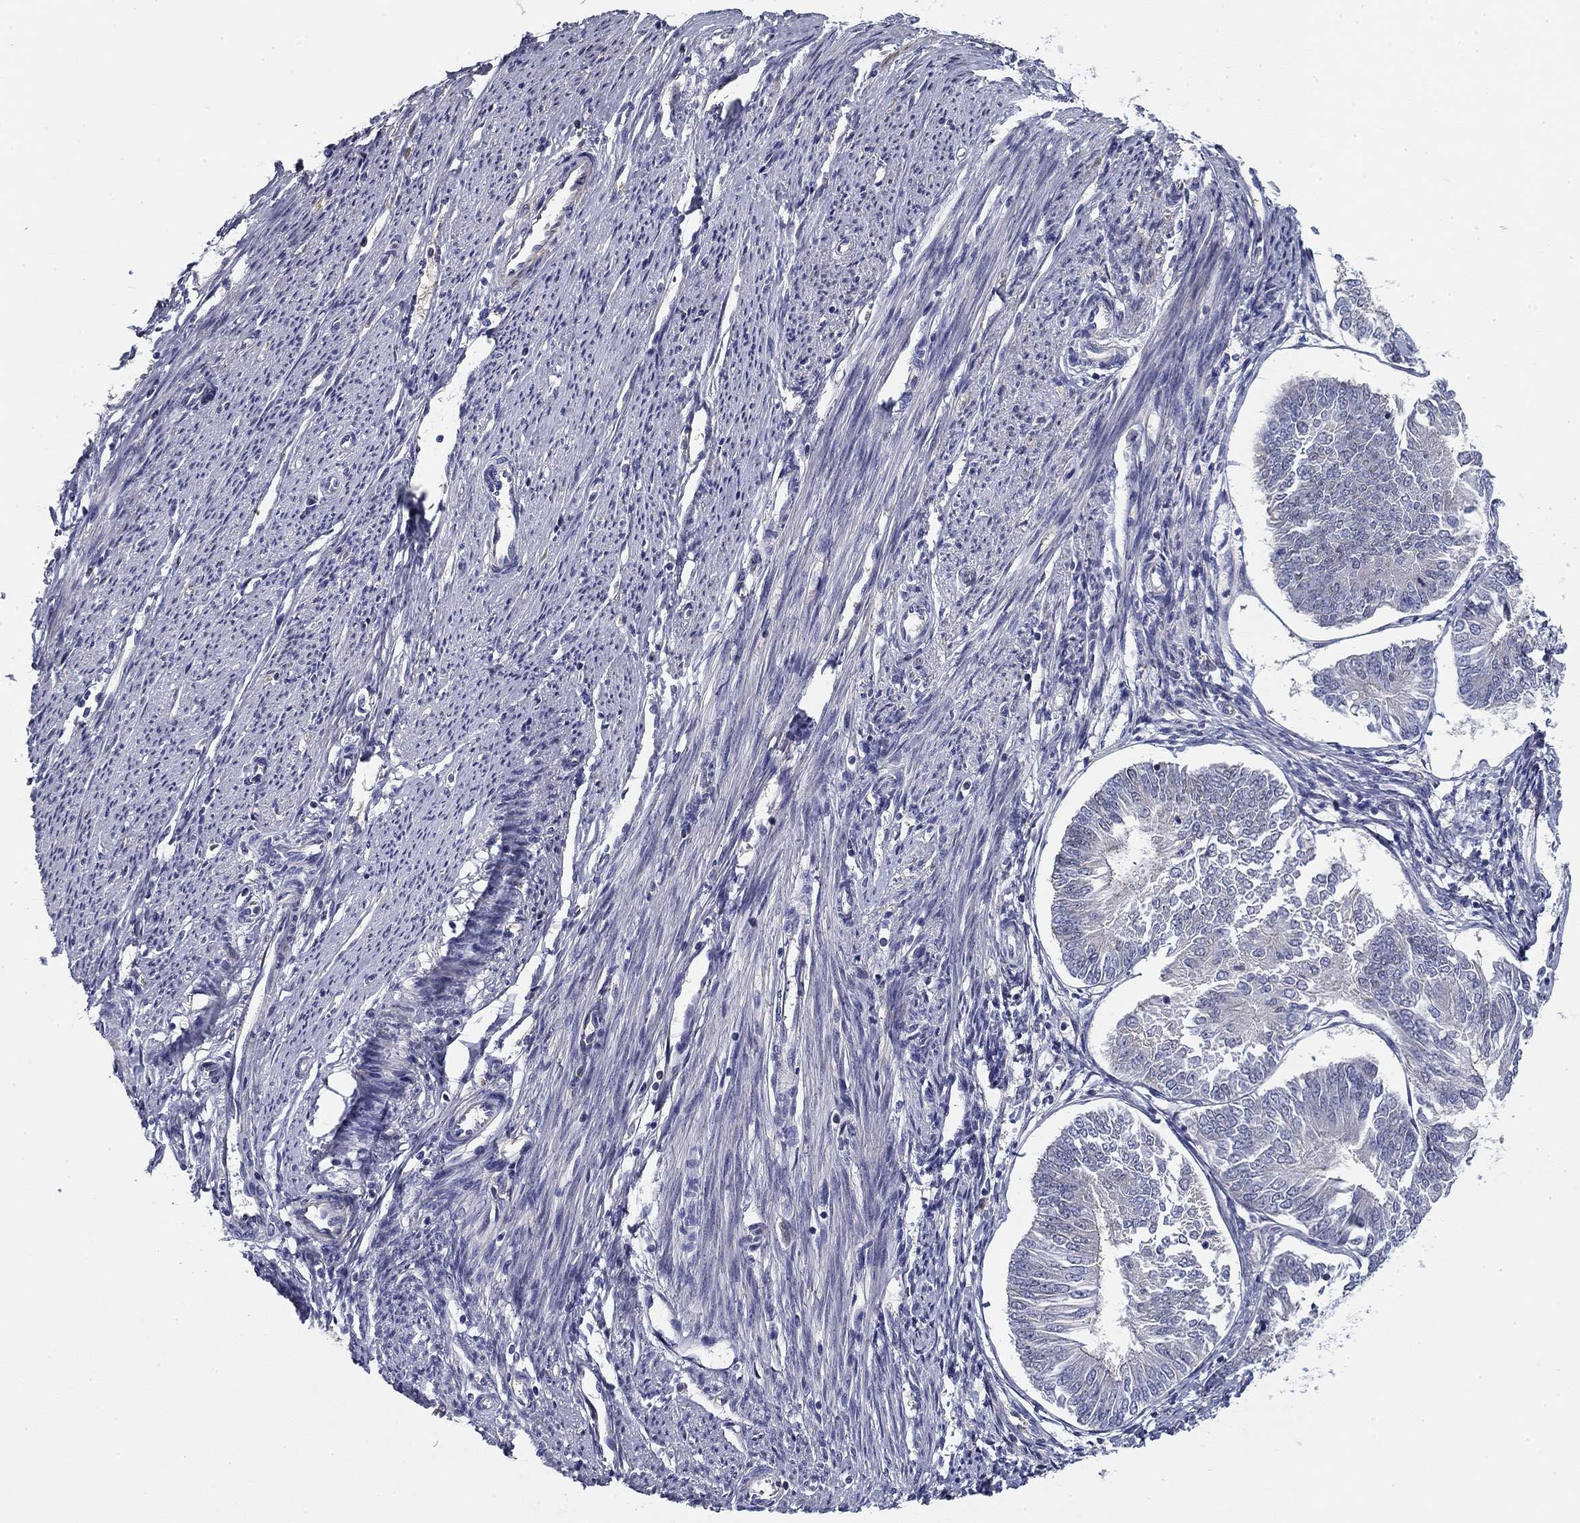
{"staining": {"intensity": "negative", "quantity": "none", "location": "none"}, "tissue": "endometrial cancer", "cell_type": "Tumor cells", "image_type": "cancer", "snomed": [{"axis": "morphology", "description": "Adenocarcinoma, NOS"}, {"axis": "topography", "description": "Endometrium"}], "caption": "A high-resolution micrograph shows immunohistochemistry staining of endometrial cancer, which shows no significant positivity in tumor cells.", "gene": "CPLX4", "patient": {"sex": "female", "age": 58}}